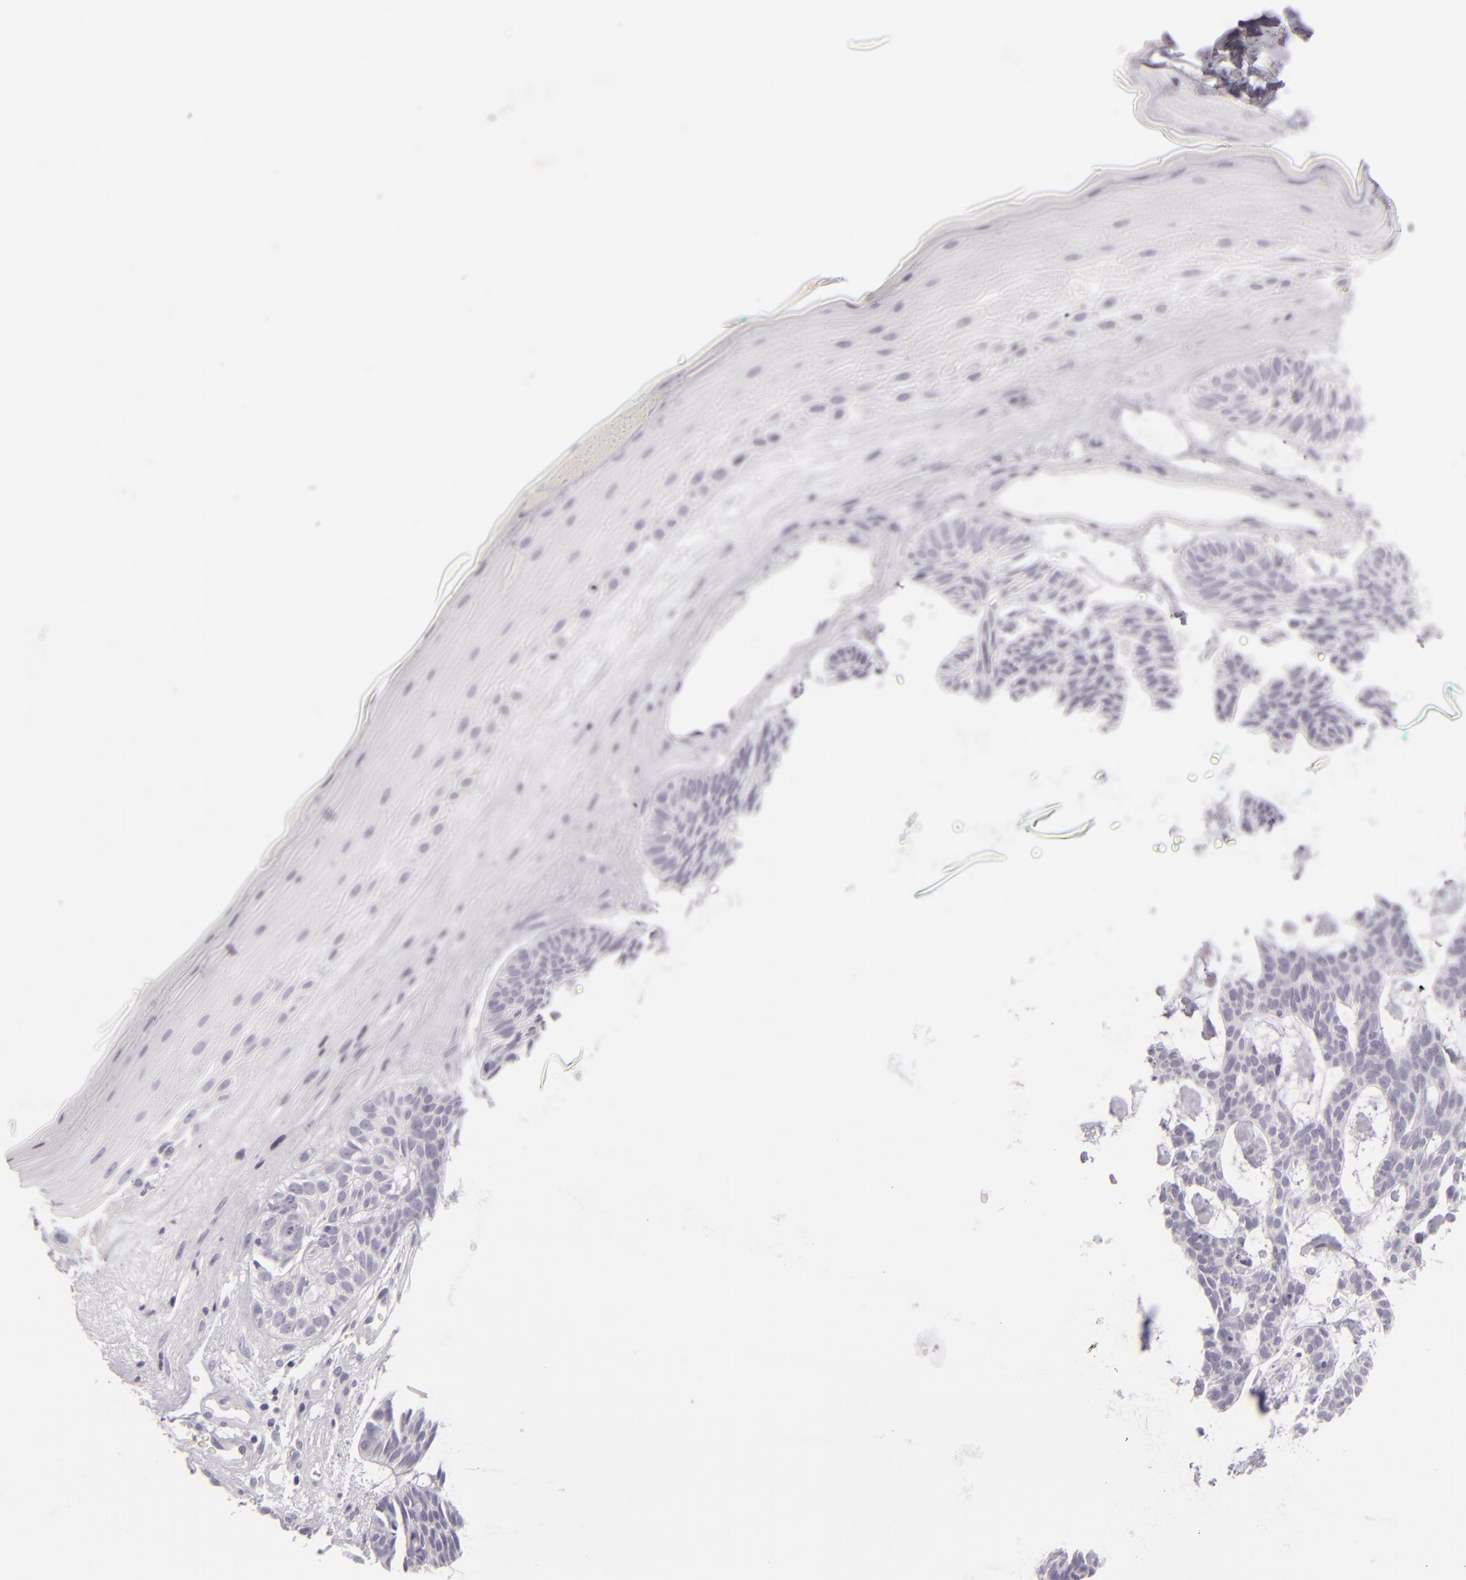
{"staining": {"intensity": "negative", "quantity": "none", "location": "none"}, "tissue": "skin cancer", "cell_type": "Tumor cells", "image_type": "cancer", "snomed": [{"axis": "morphology", "description": "Basal cell carcinoma"}, {"axis": "topography", "description": "Skin"}], "caption": "High power microscopy histopathology image of an immunohistochemistry photomicrograph of basal cell carcinoma (skin), revealing no significant staining in tumor cells. (Stains: DAB IHC with hematoxylin counter stain, Microscopy: brightfield microscopy at high magnification).", "gene": "CDX2", "patient": {"sex": "male", "age": 75}}